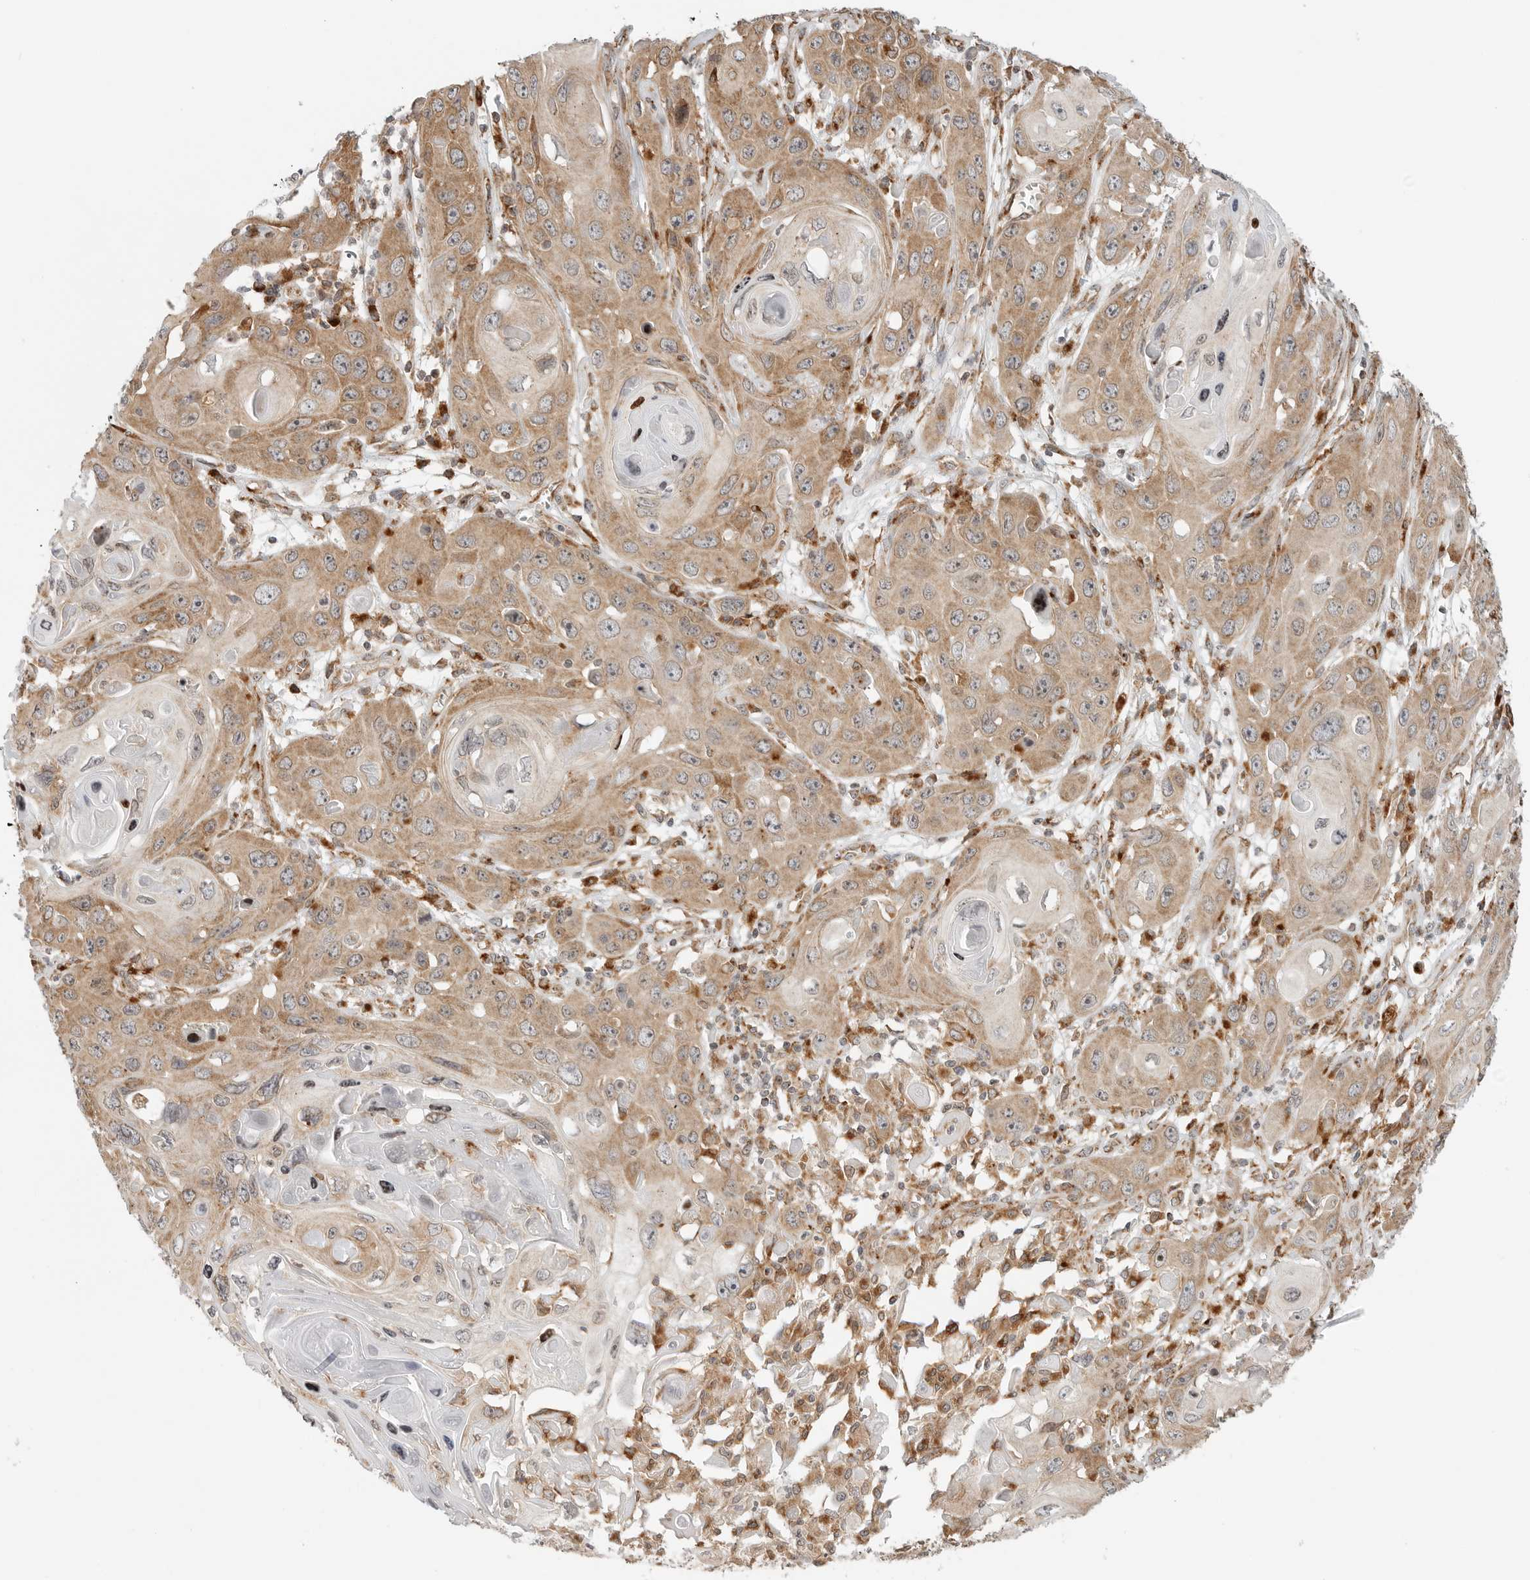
{"staining": {"intensity": "moderate", "quantity": ">75%", "location": "cytoplasmic/membranous"}, "tissue": "skin cancer", "cell_type": "Tumor cells", "image_type": "cancer", "snomed": [{"axis": "morphology", "description": "Squamous cell carcinoma, NOS"}, {"axis": "topography", "description": "Skin"}], "caption": "Squamous cell carcinoma (skin) stained with DAB immunohistochemistry (IHC) reveals medium levels of moderate cytoplasmic/membranous staining in approximately >75% of tumor cells.", "gene": "IDUA", "patient": {"sex": "male", "age": 55}}